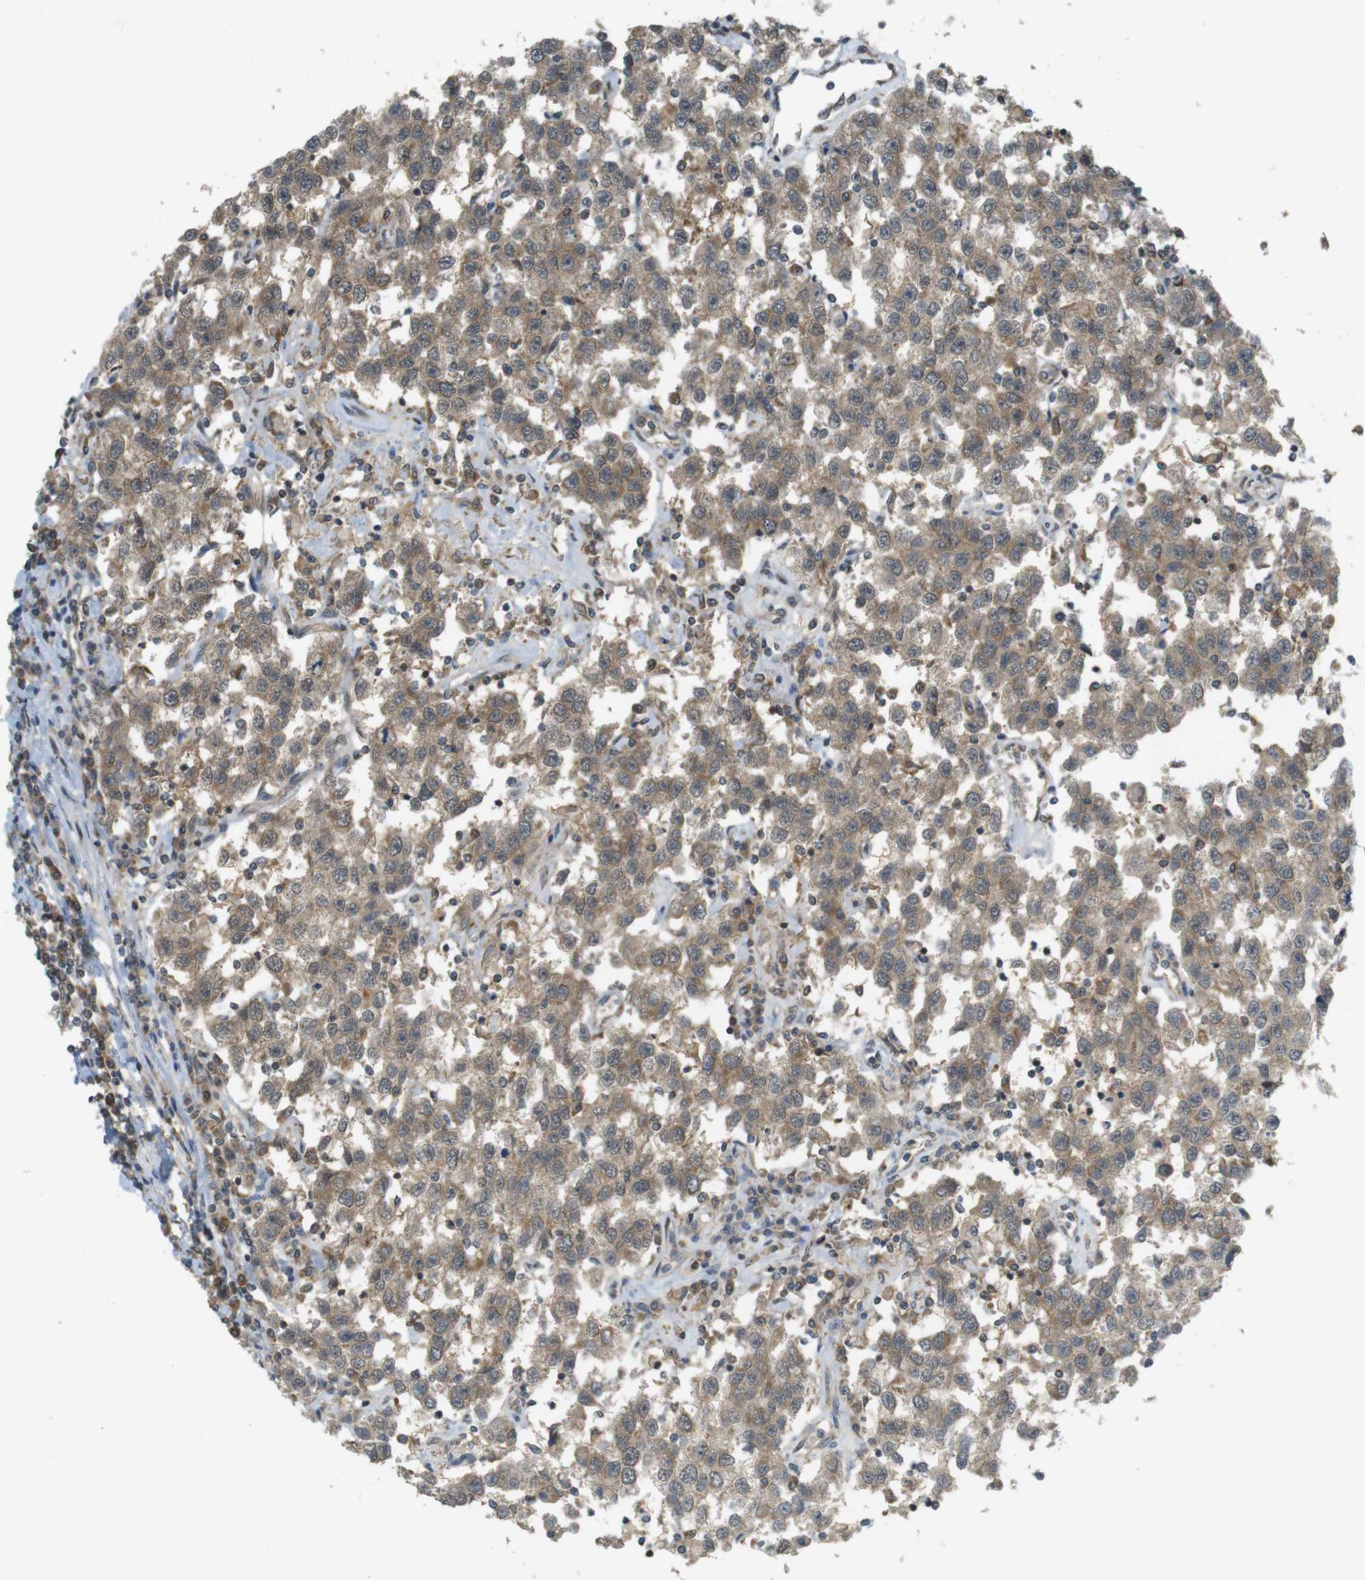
{"staining": {"intensity": "moderate", "quantity": ">75%", "location": "cytoplasmic/membranous"}, "tissue": "testis cancer", "cell_type": "Tumor cells", "image_type": "cancer", "snomed": [{"axis": "morphology", "description": "Seminoma, NOS"}, {"axis": "topography", "description": "Testis"}], "caption": "Testis seminoma stained for a protein demonstrates moderate cytoplasmic/membranous positivity in tumor cells. Immunohistochemistry stains the protein in brown and the nuclei are stained blue.", "gene": "RNF130", "patient": {"sex": "male", "age": 41}}